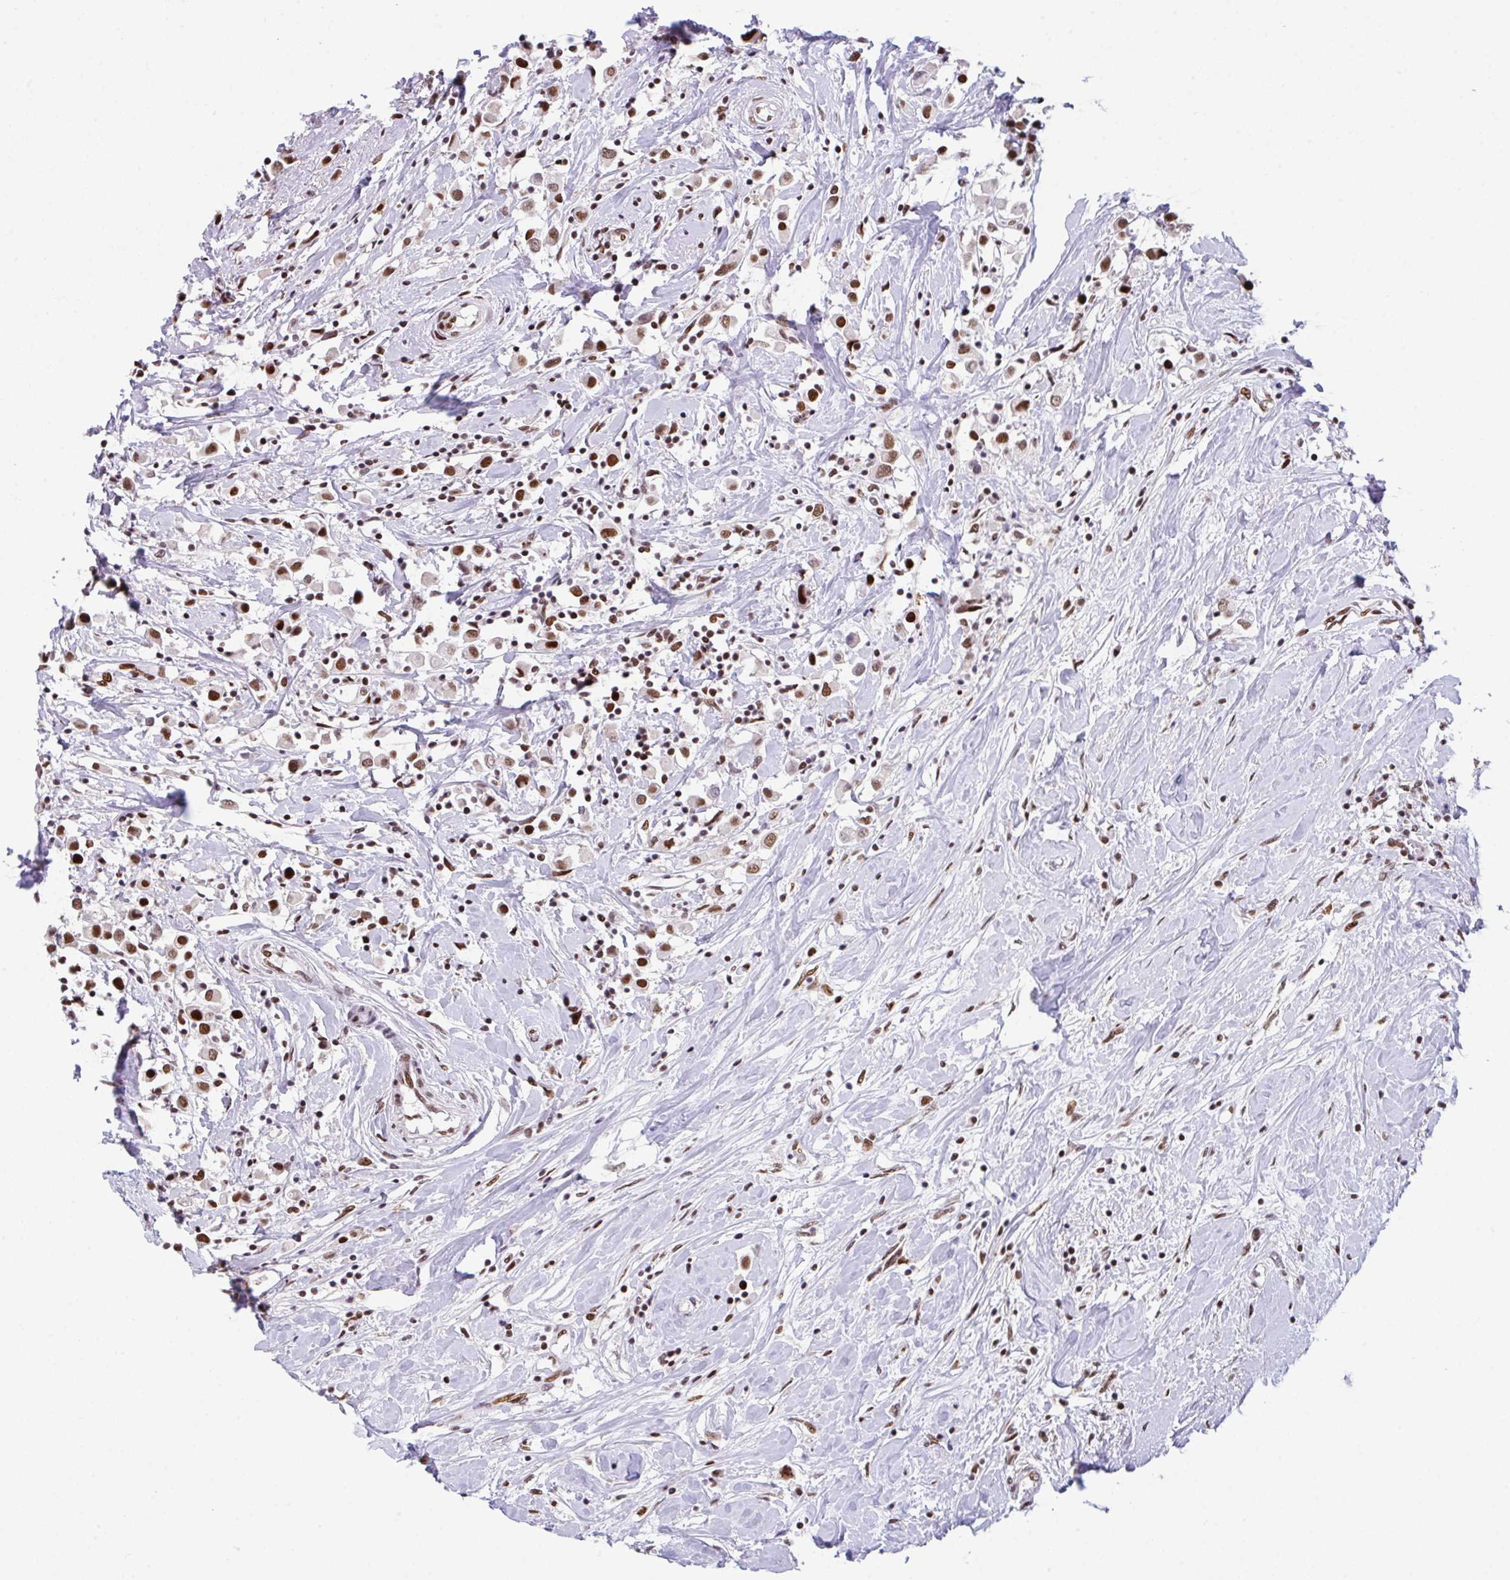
{"staining": {"intensity": "moderate", "quantity": ">75%", "location": "nuclear"}, "tissue": "breast cancer", "cell_type": "Tumor cells", "image_type": "cancer", "snomed": [{"axis": "morphology", "description": "Duct carcinoma"}, {"axis": "topography", "description": "Breast"}], "caption": "The micrograph shows staining of breast cancer (invasive ductal carcinoma), revealing moderate nuclear protein positivity (brown color) within tumor cells.", "gene": "CLP1", "patient": {"sex": "female", "age": 61}}